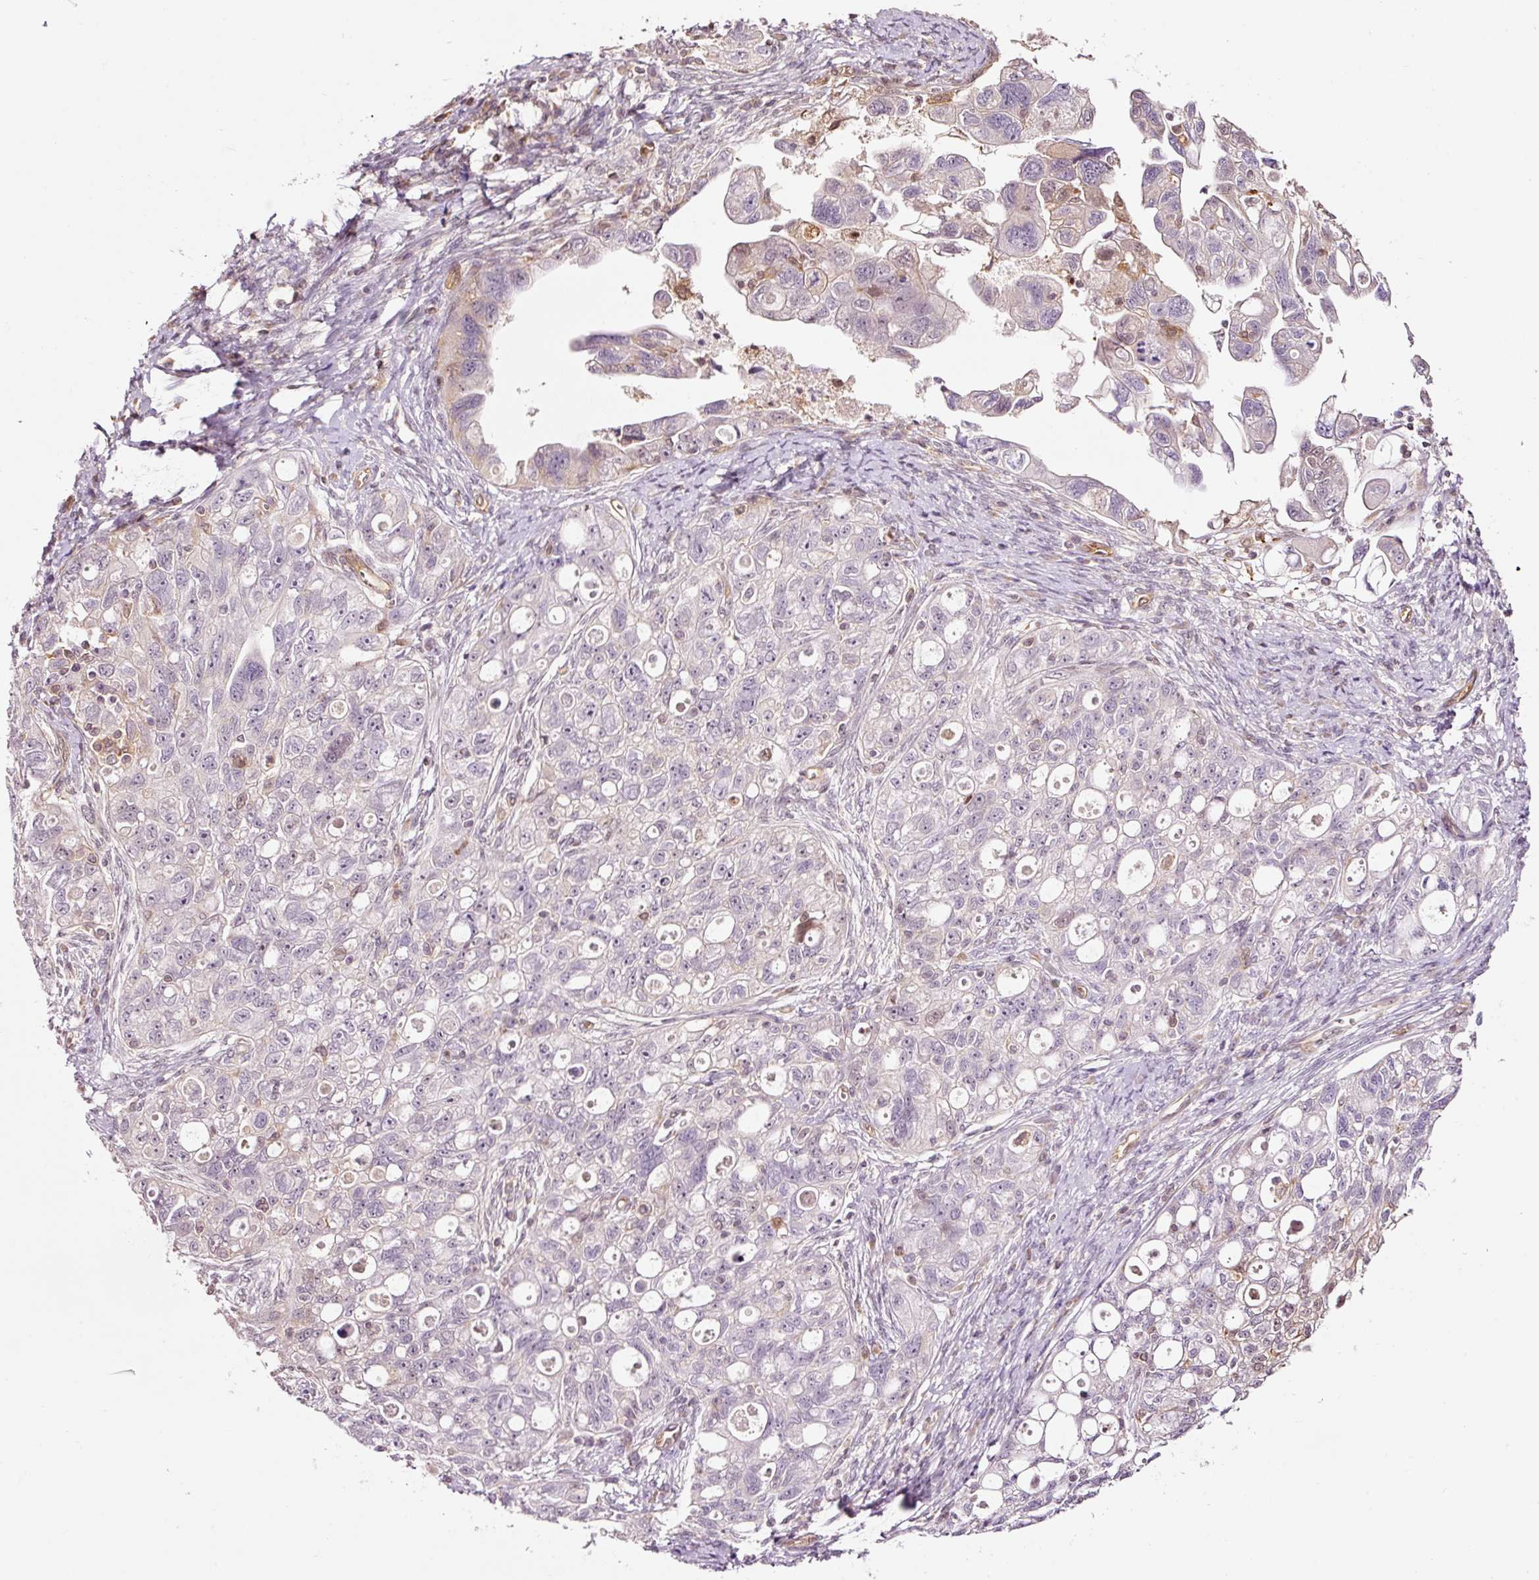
{"staining": {"intensity": "moderate", "quantity": "<25%", "location": "nuclear"}, "tissue": "ovarian cancer", "cell_type": "Tumor cells", "image_type": "cancer", "snomed": [{"axis": "morphology", "description": "Carcinoma, NOS"}, {"axis": "morphology", "description": "Cystadenocarcinoma, serous, NOS"}, {"axis": "topography", "description": "Ovary"}], "caption": "Immunohistochemical staining of human ovarian cancer displays low levels of moderate nuclear protein expression in approximately <25% of tumor cells.", "gene": "FBXL14", "patient": {"sex": "female", "age": 69}}